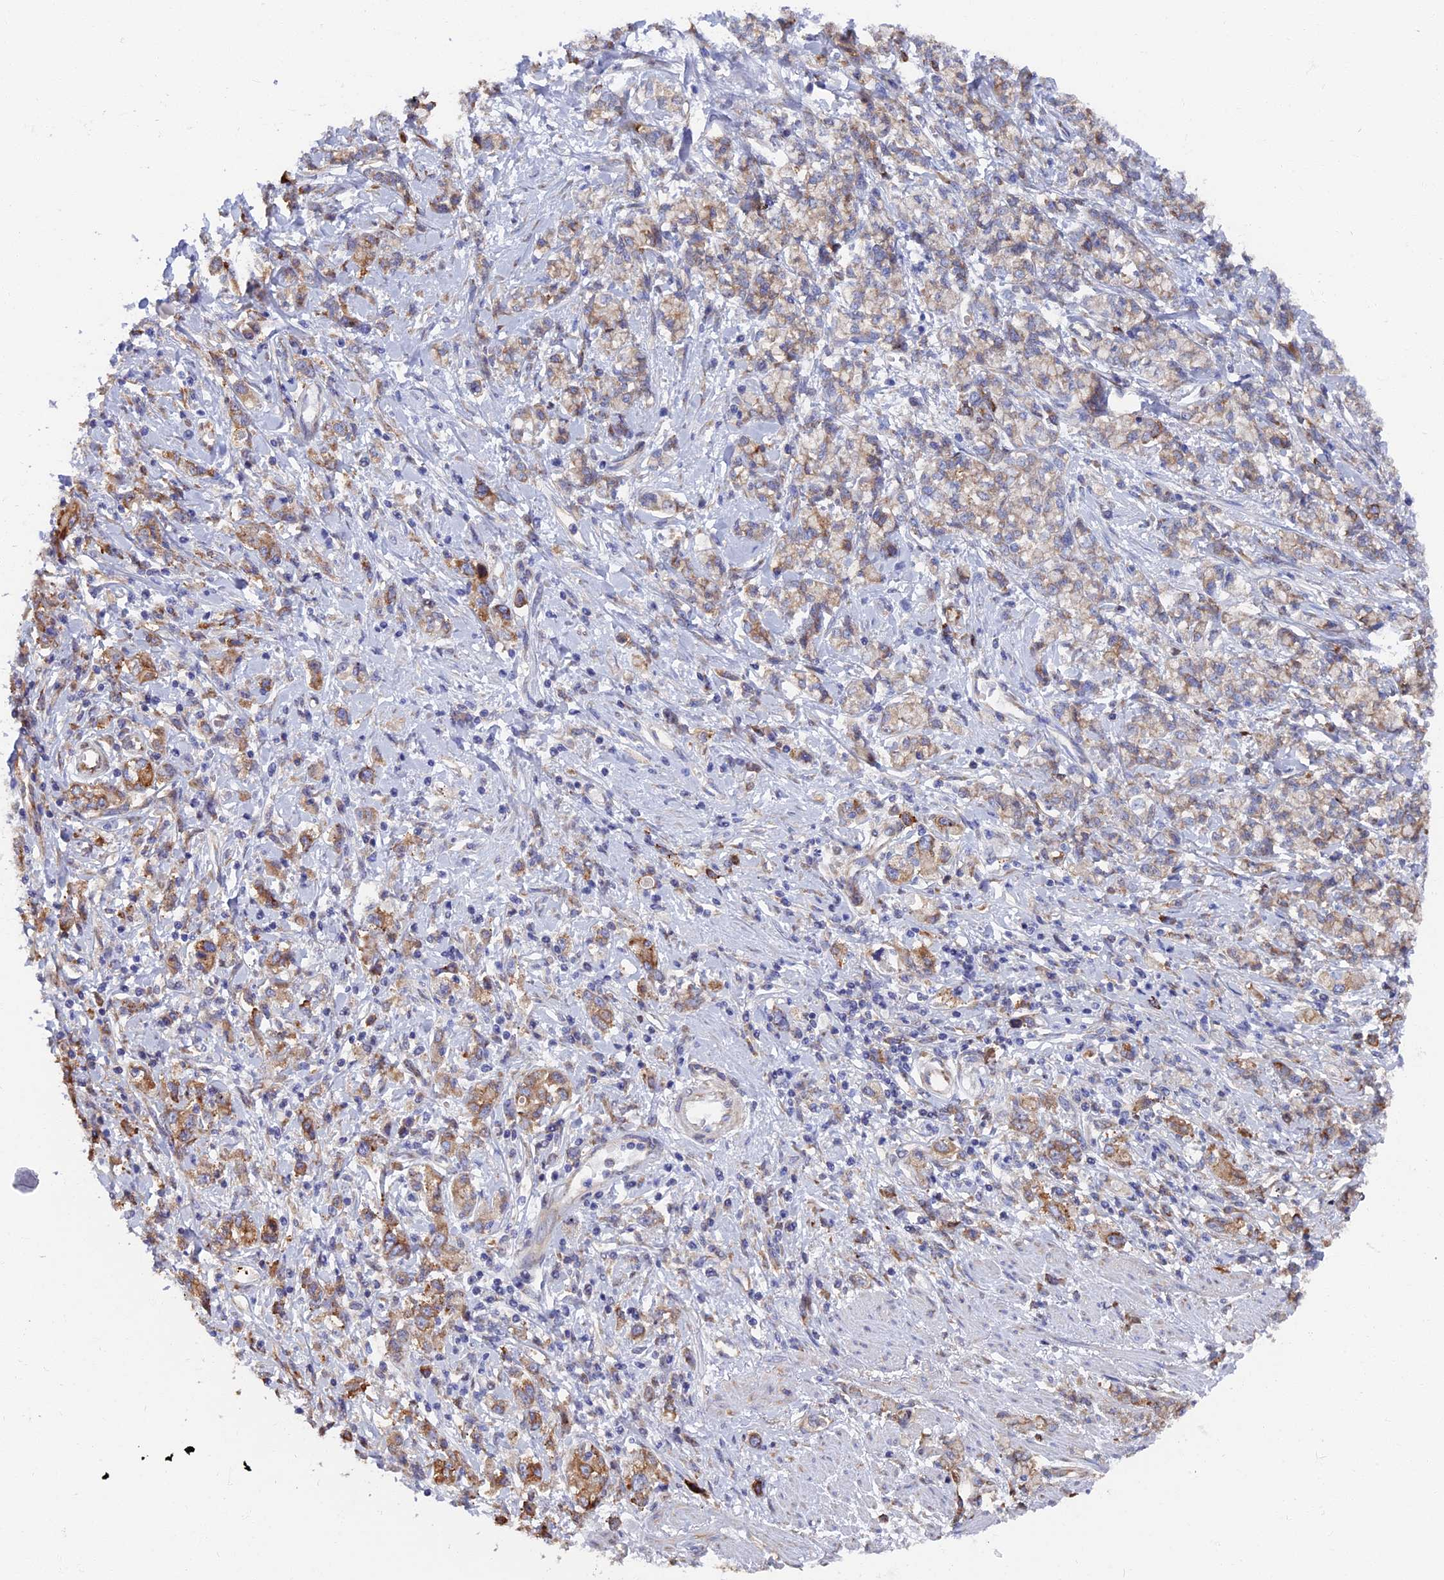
{"staining": {"intensity": "moderate", "quantity": "<25%", "location": "cytoplasmic/membranous"}, "tissue": "stomach cancer", "cell_type": "Tumor cells", "image_type": "cancer", "snomed": [{"axis": "morphology", "description": "Adenocarcinoma, NOS"}, {"axis": "topography", "description": "Stomach"}], "caption": "The image displays a brown stain indicating the presence of a protein in the cytoplasmic/membranous of tumor cells in stomach adenocarcinoma.", "gene": "YBX1", "patient": {"sex": "female", "age": 76}}